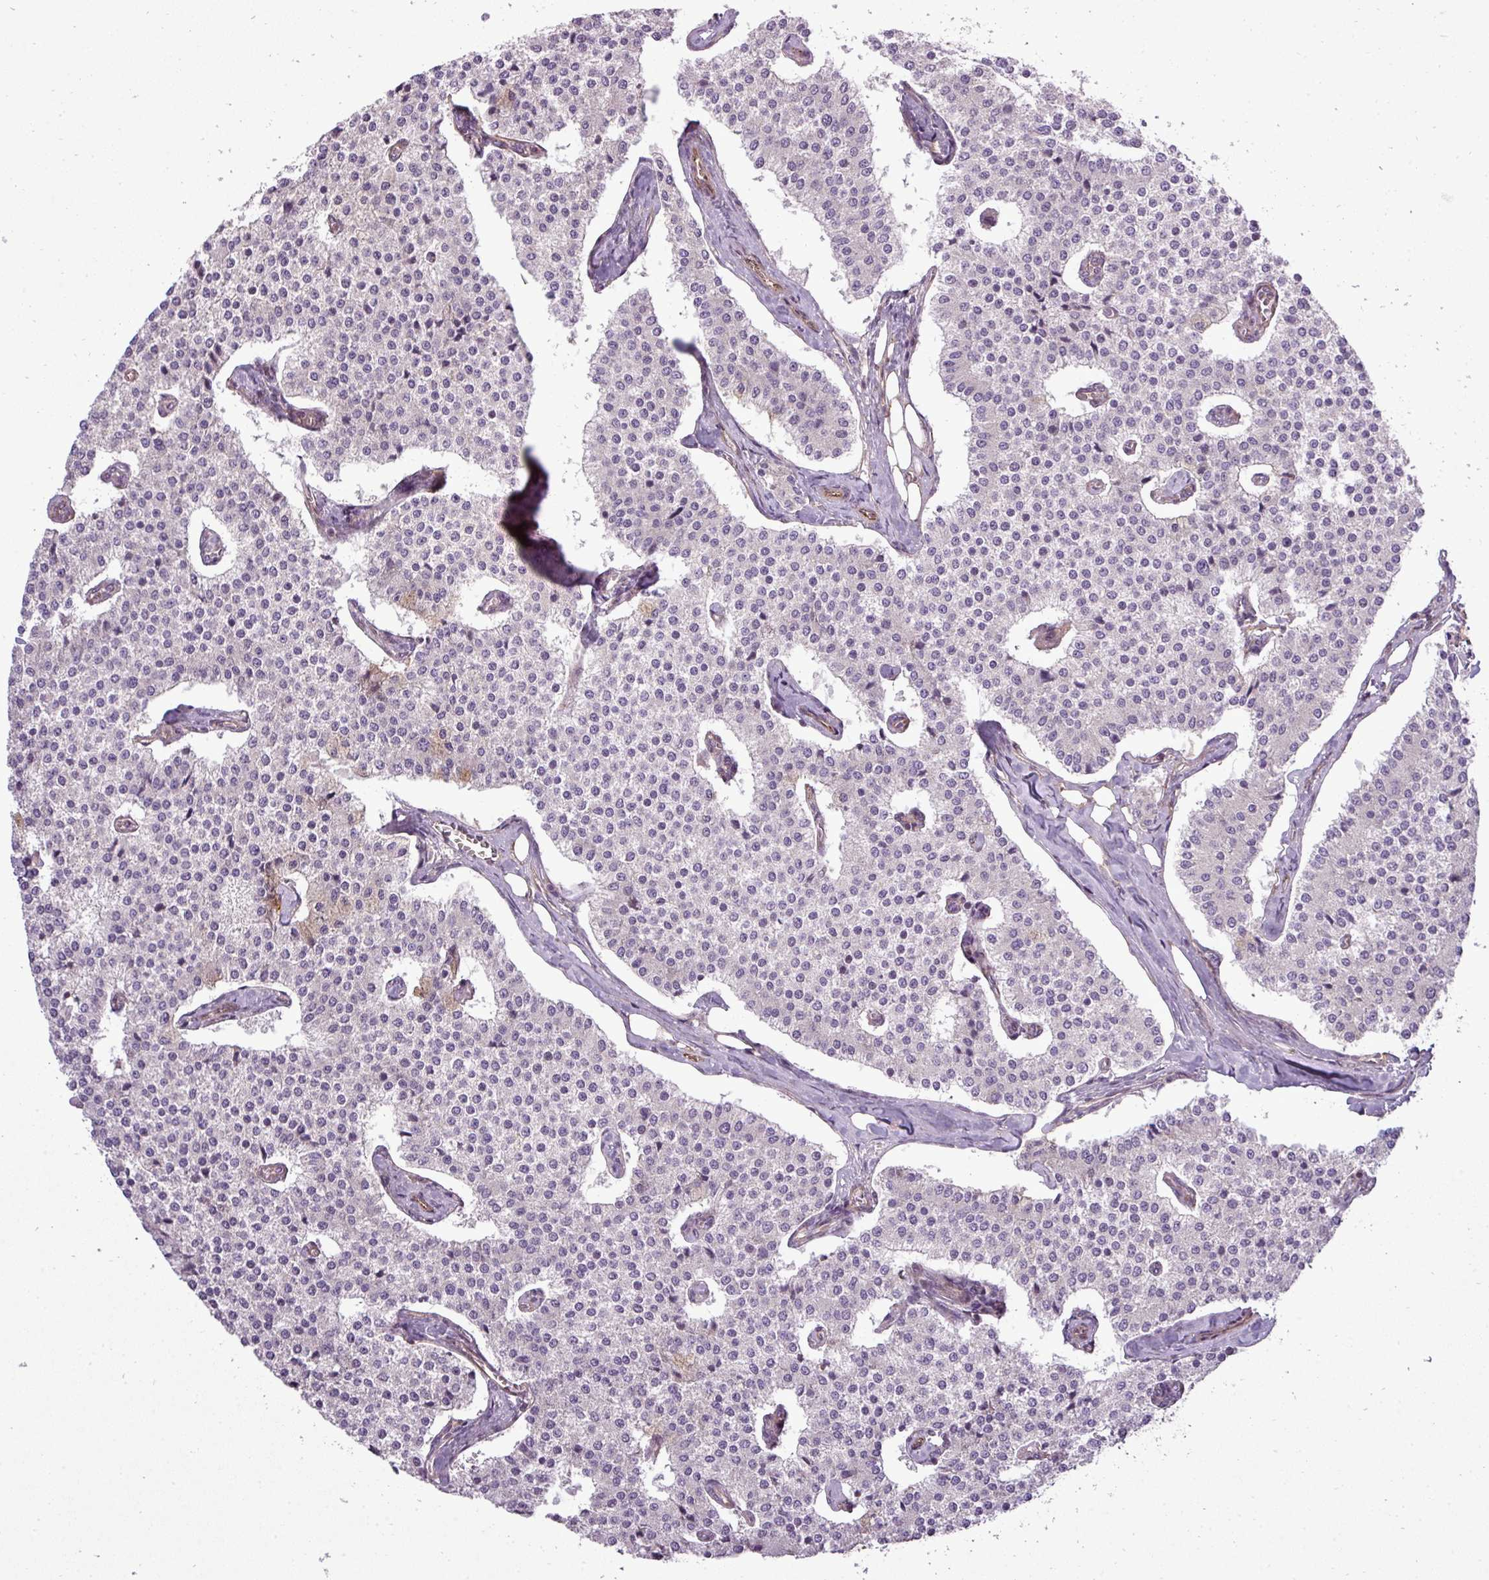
{"staining": {"intensity": "negative", "quantity": "none", "location": "none"}, "tissue": "carcinoid", "cell_type": "Tumor cells", "image_type": "cancer", "snomed": [{"axis": "morphology", "description": "Carcinoid, malignant, NOS"}, {"axis": "topography", "description": "Colon"}], "caption": "A histopathology image of human malignant carcinoid is negative for staining in tumor cells.", "gene": "PDRG1", "patient": {"sex": "female", "age": 52}}